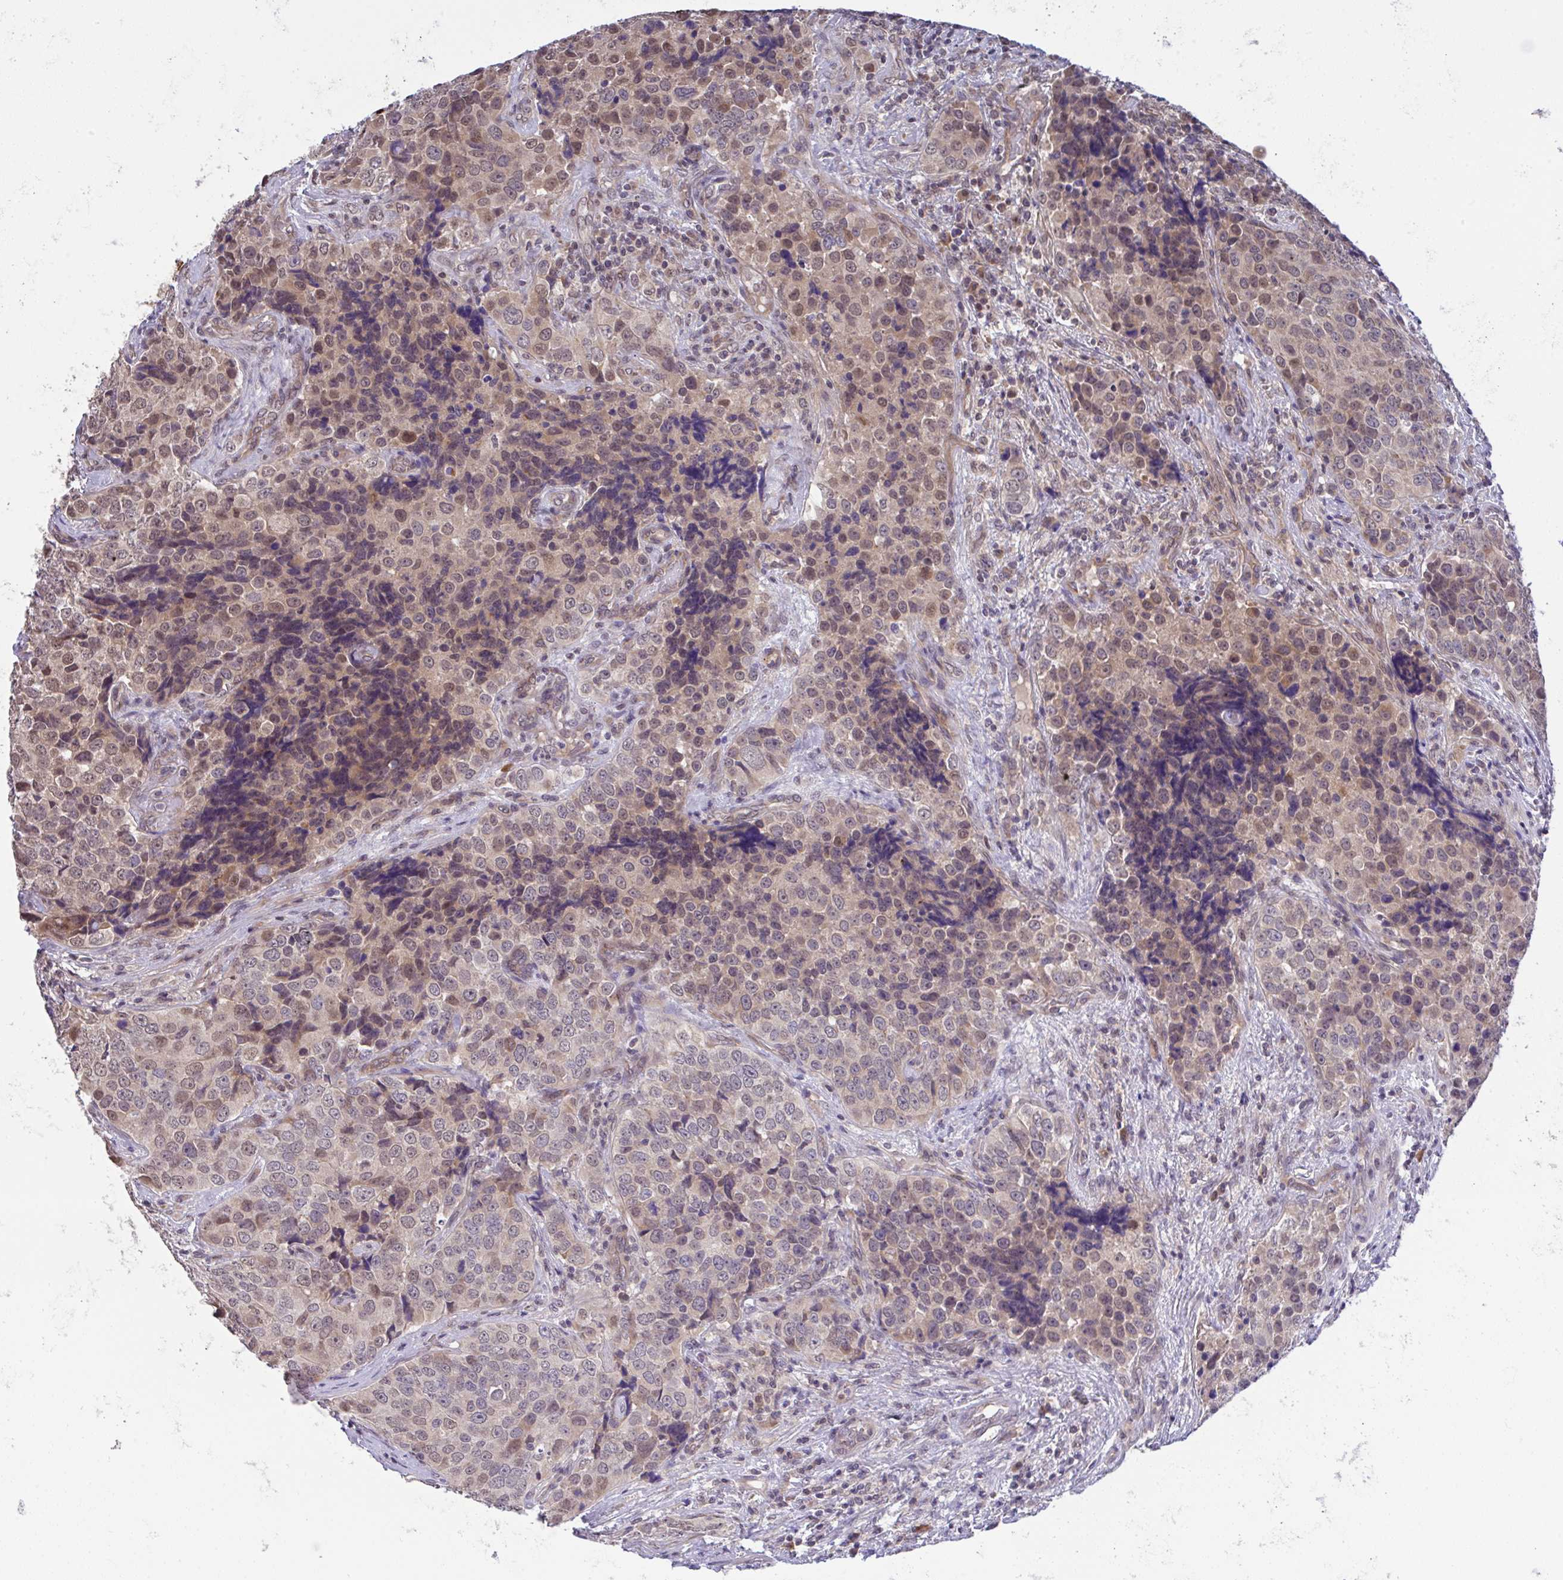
{"staining": {"intensity": "moderate", "quantity": "25%-75%", "location": "nuclear"}, "tissue": "urothelial cancer", "cell_type": "Tumor cells", "image_type": "cancer", "snomed": [{"axis": "morphology", "description": "Urothelial carcinoma, NOS"}, {"axis": "topography", "description": "Urinary bladder"}], "caption": "Tumor cells demonstrate medium levels of moderate nuclear positivity in about 25%-75% of cells in human urothelial cancer.", "gene": "C9orf64", "patient": {"sex": "male", "age": 52}}